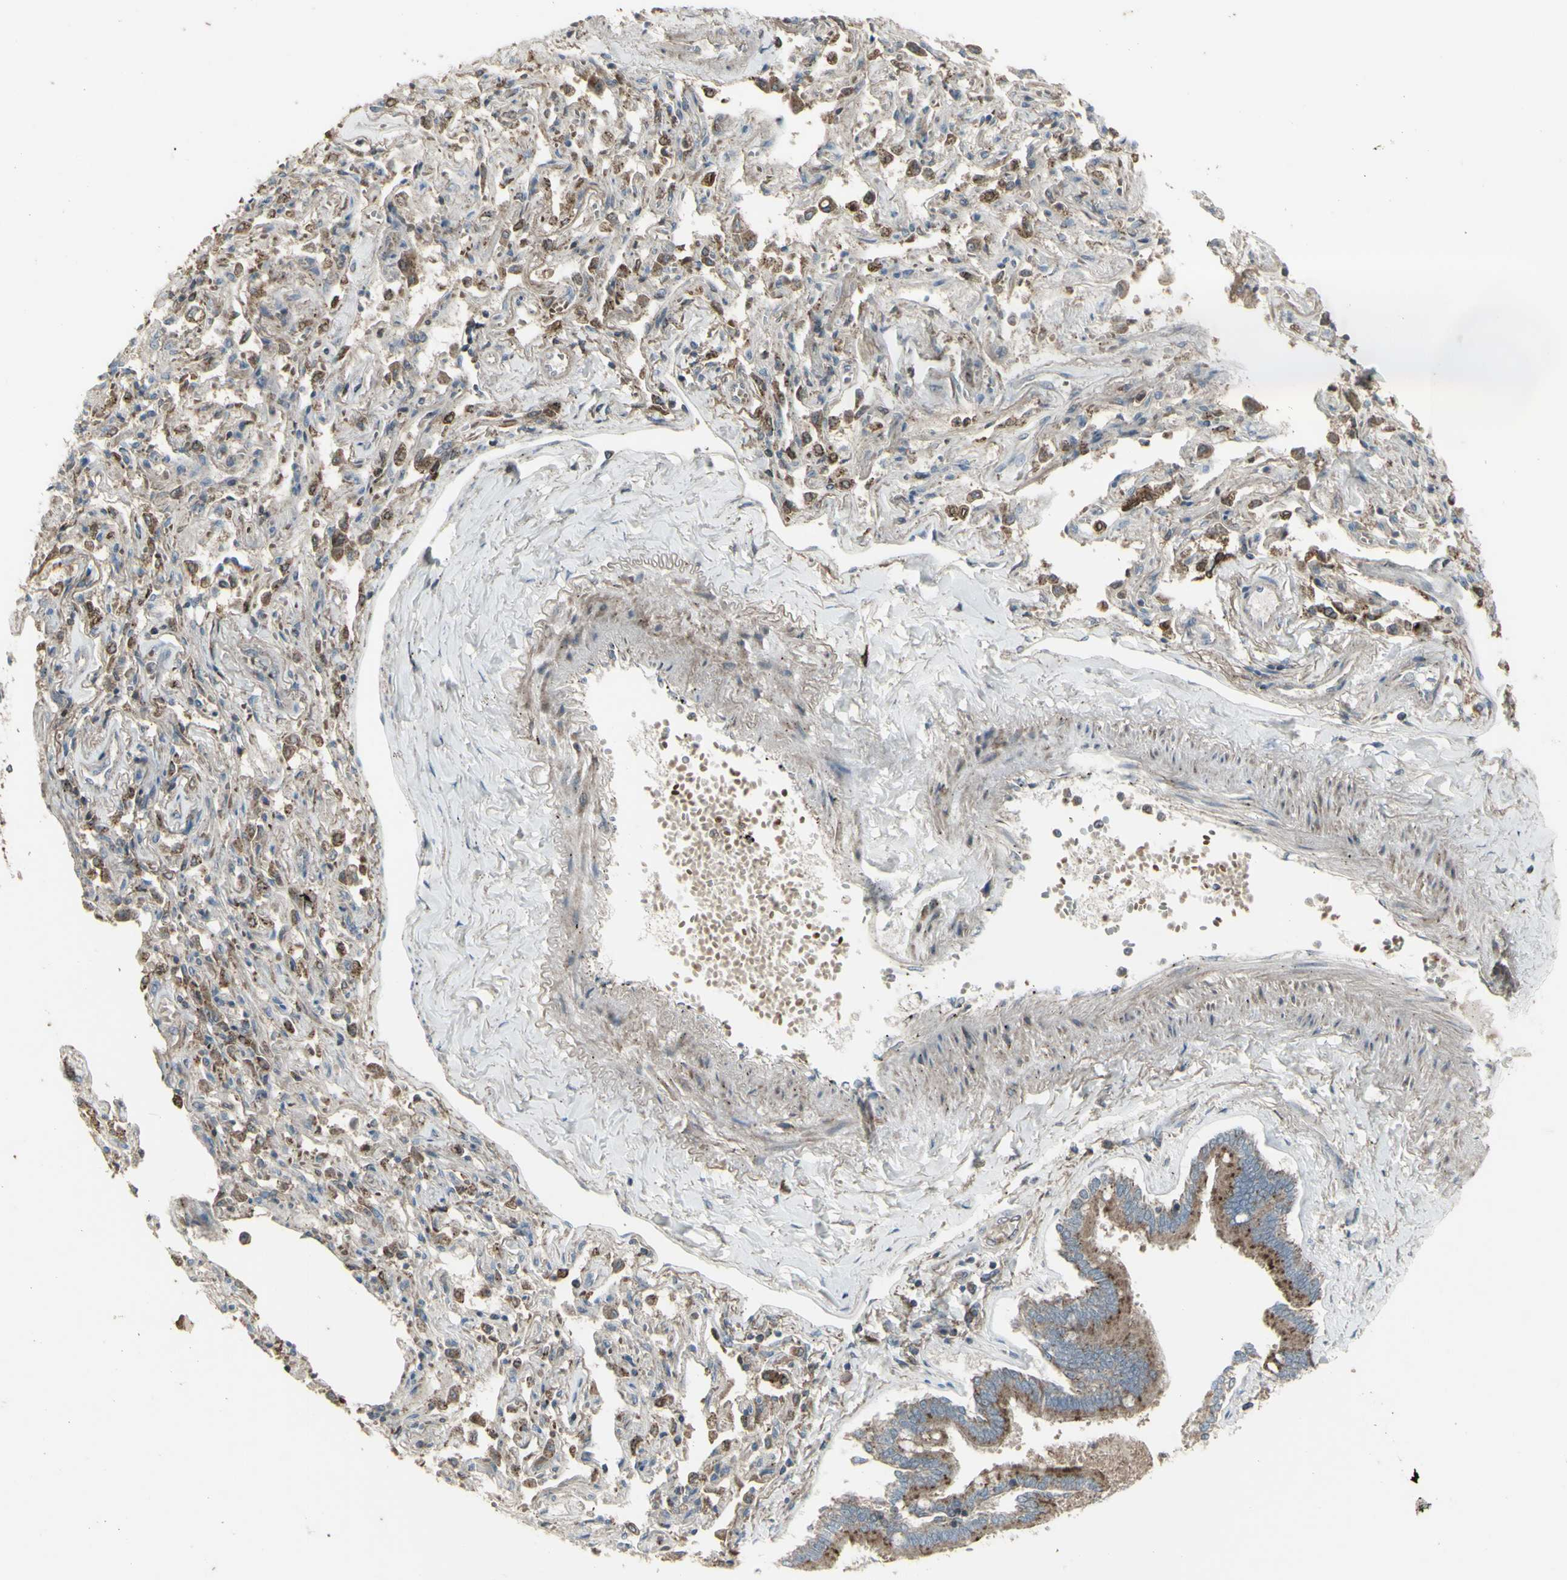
{"staining": {"intensity": "weak", "quantity": ">75%", "location": "cytoplasmic/membranous"}, "tissue": "bronchus", "cell_type": "Respiratory epithelial cells", "image_type": "normal", "snomed": [{"axis": "morphology", "description": "Normal tissue, NOS"}, {"axis": "topography", "description": "Bronchus"}, {"axis": "topography", "description": "Lung"}], "caption": "An IHC photomicrograph of unremarkable tissue is shown. Protein staining in brown labels weak cytoplasmic/membranous positivity in bronchus within respiratory epithelial cells. The staining was performed using DAB (3,3'-diaminobenzidine), with brown indicating positive protein expression. Nuclei are stained blue with hematoxylin.", "gene": "SHC1", "patient": {"sex": "male", "age": 64}}